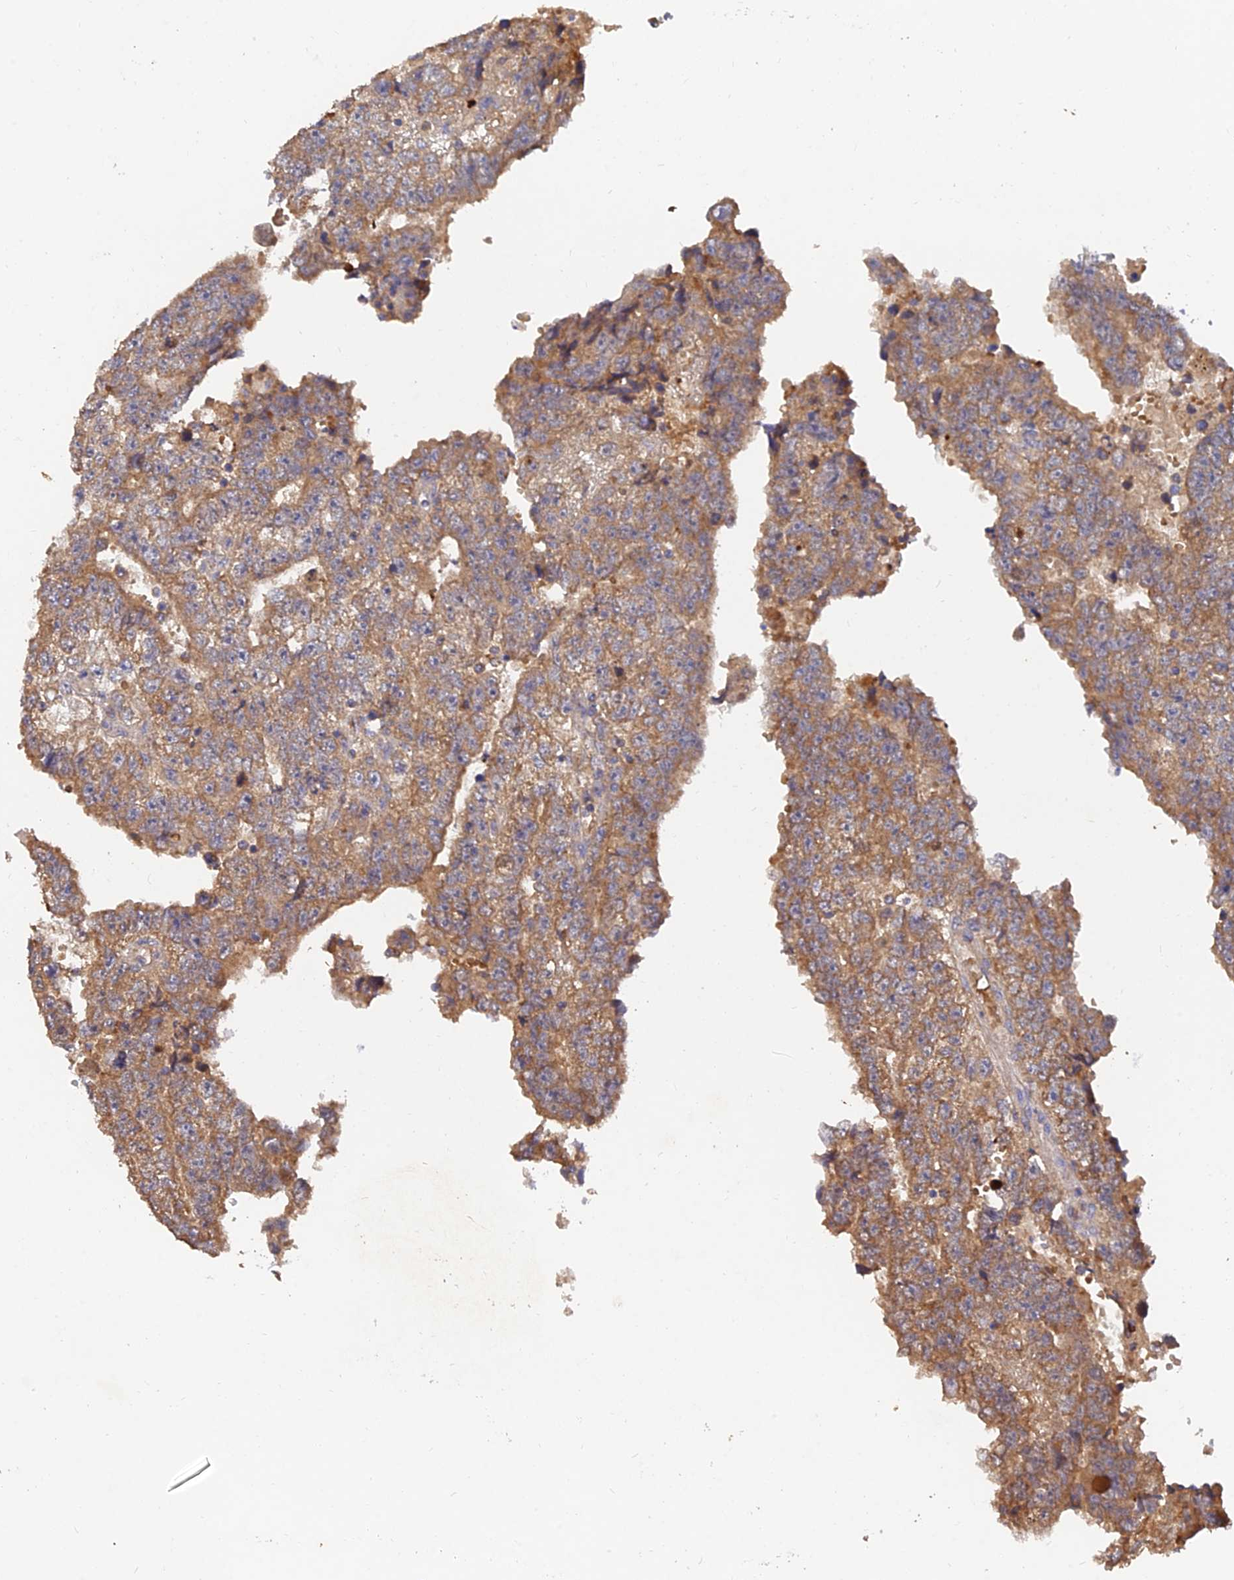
{"staining": {"intensity": "moderate", "quantity": ">75%", "location": "cytoplasmic/membranous"}, "tissue": "testis cancer", "cell_type": "Tumor cells", "image_type": "cancer", "snomed": [{"axis": "morphology", "description": "Carcinoma, Embryonal, NOS"}, {"axis": "topography", "description": "Testis"}], "caption": "A brown stain labels moderate cytoplasmic/membranous staining of a protein in testis cancer (embryonal carcinoma) tumor cells.", "gene": "SLC38A11", "patient": {"sex": "male", "age": 25}}